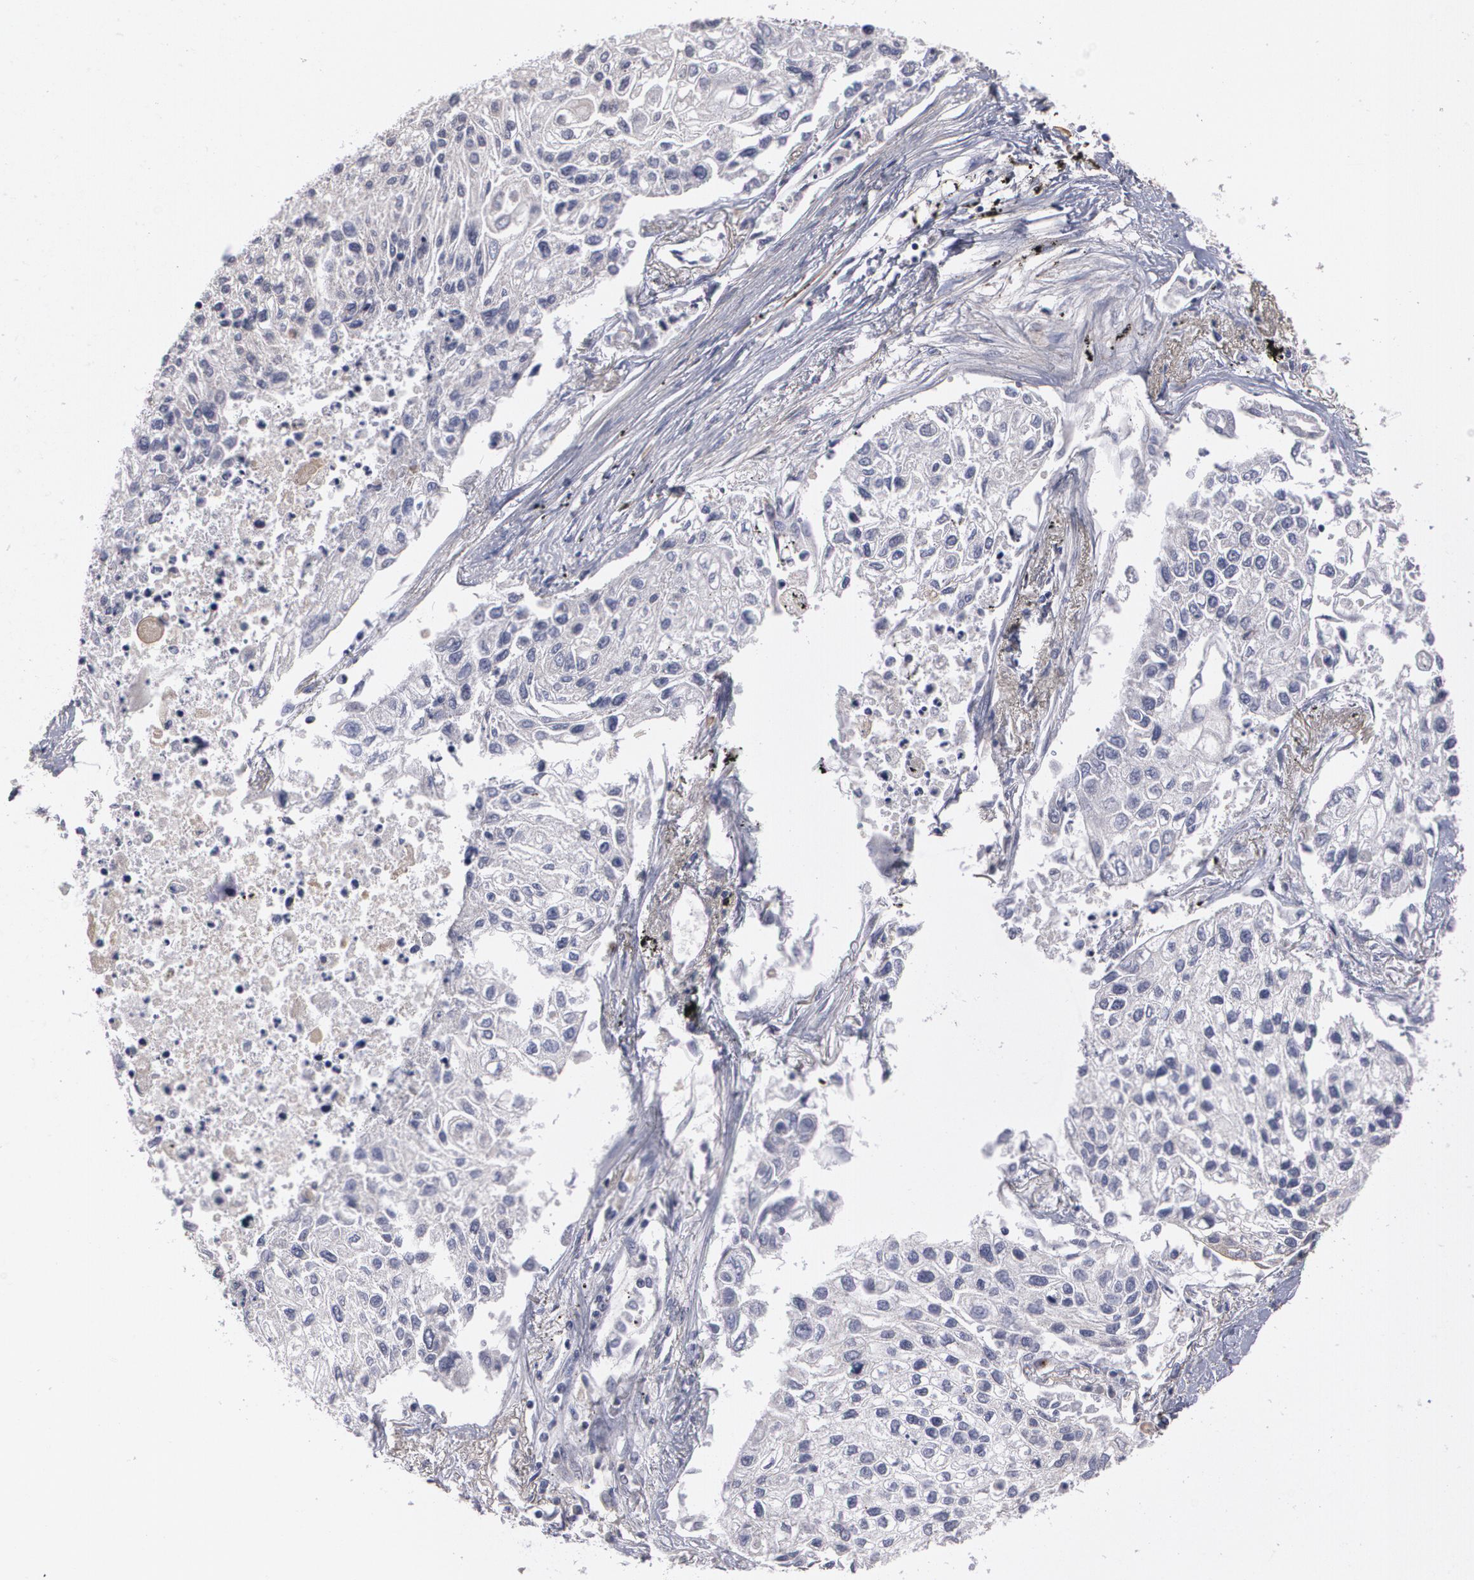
{"staining": {"intensity": "negative", "quantity": "none", "location": "none"}, "tissue": "lung cancer", "cell_type": "Tumor cells", "image_type": "cancer", "snomed": [{"axis": "morphology", "description": "Squamous cell carcinoma, NOS"}, {"axis": "topography", "description": "Lung"}], "caption": "Tumor cells show no significant positivity in lung squamous cell carcinoma. (DAB (3,3'-diaminobenzidine) immunohistochemistry (IHC) with hematoxylin counter stain).", "gene": "FBLN1", "patient": {"sex": "male", "age": 75}}